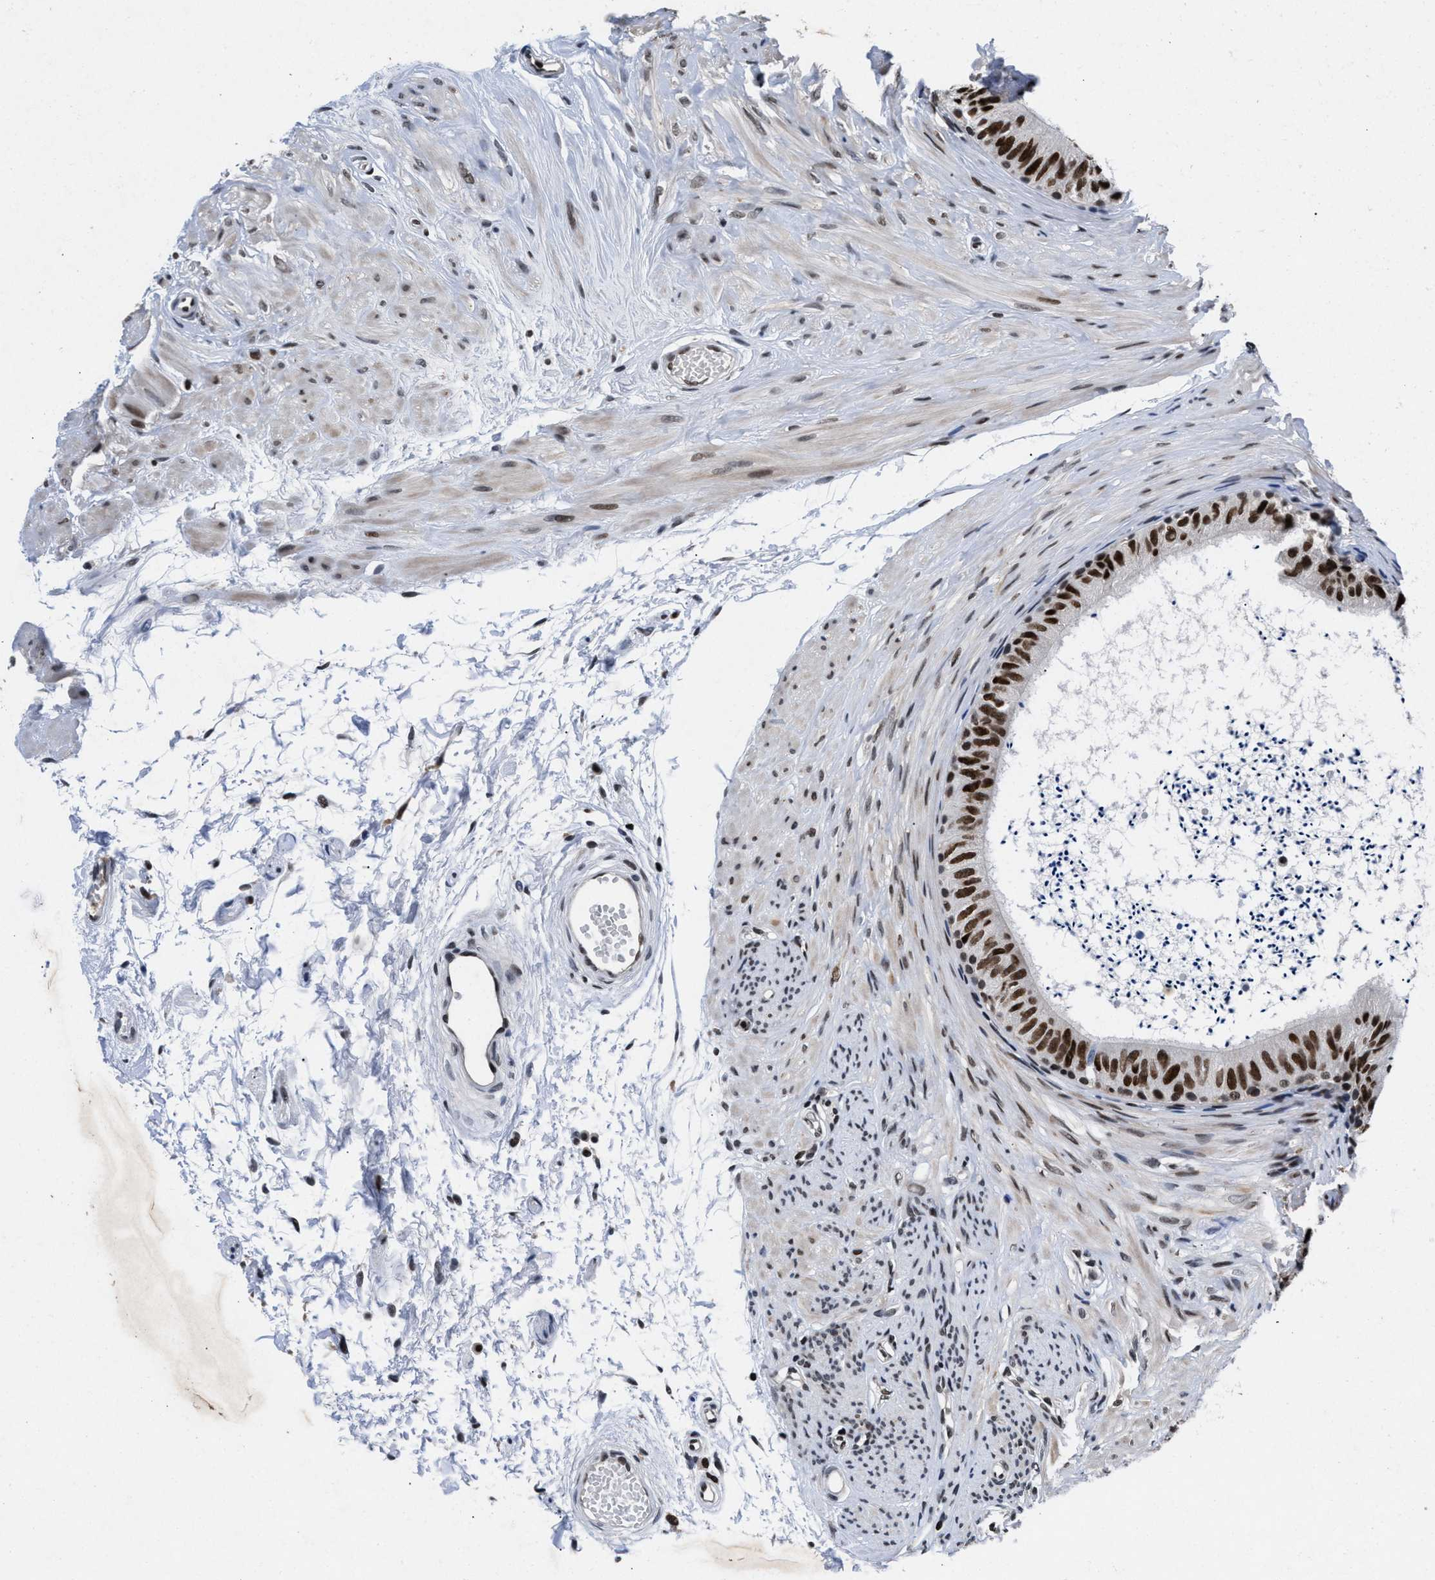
{"staining": {"intensity": "strong", "quantity": ">75%", "location": "nuclear"}, "tissue": "epididymis", "cell_type": "Glandular cells", "image_type": "normal", "snomed": [{"axis": "morphology", "description": "Normal tissue, NOS"}, {"axis": "topography", "description": "Epididymis"}], "caption": "An immunohistochemistry photomicrograph of unremarkable tissue is shown. Protein staining in brown shows strong nuclear positivity in epididymis within glandular cells.", "gene": "WDR81", "patient": {"sex": "male", "age": 56}}